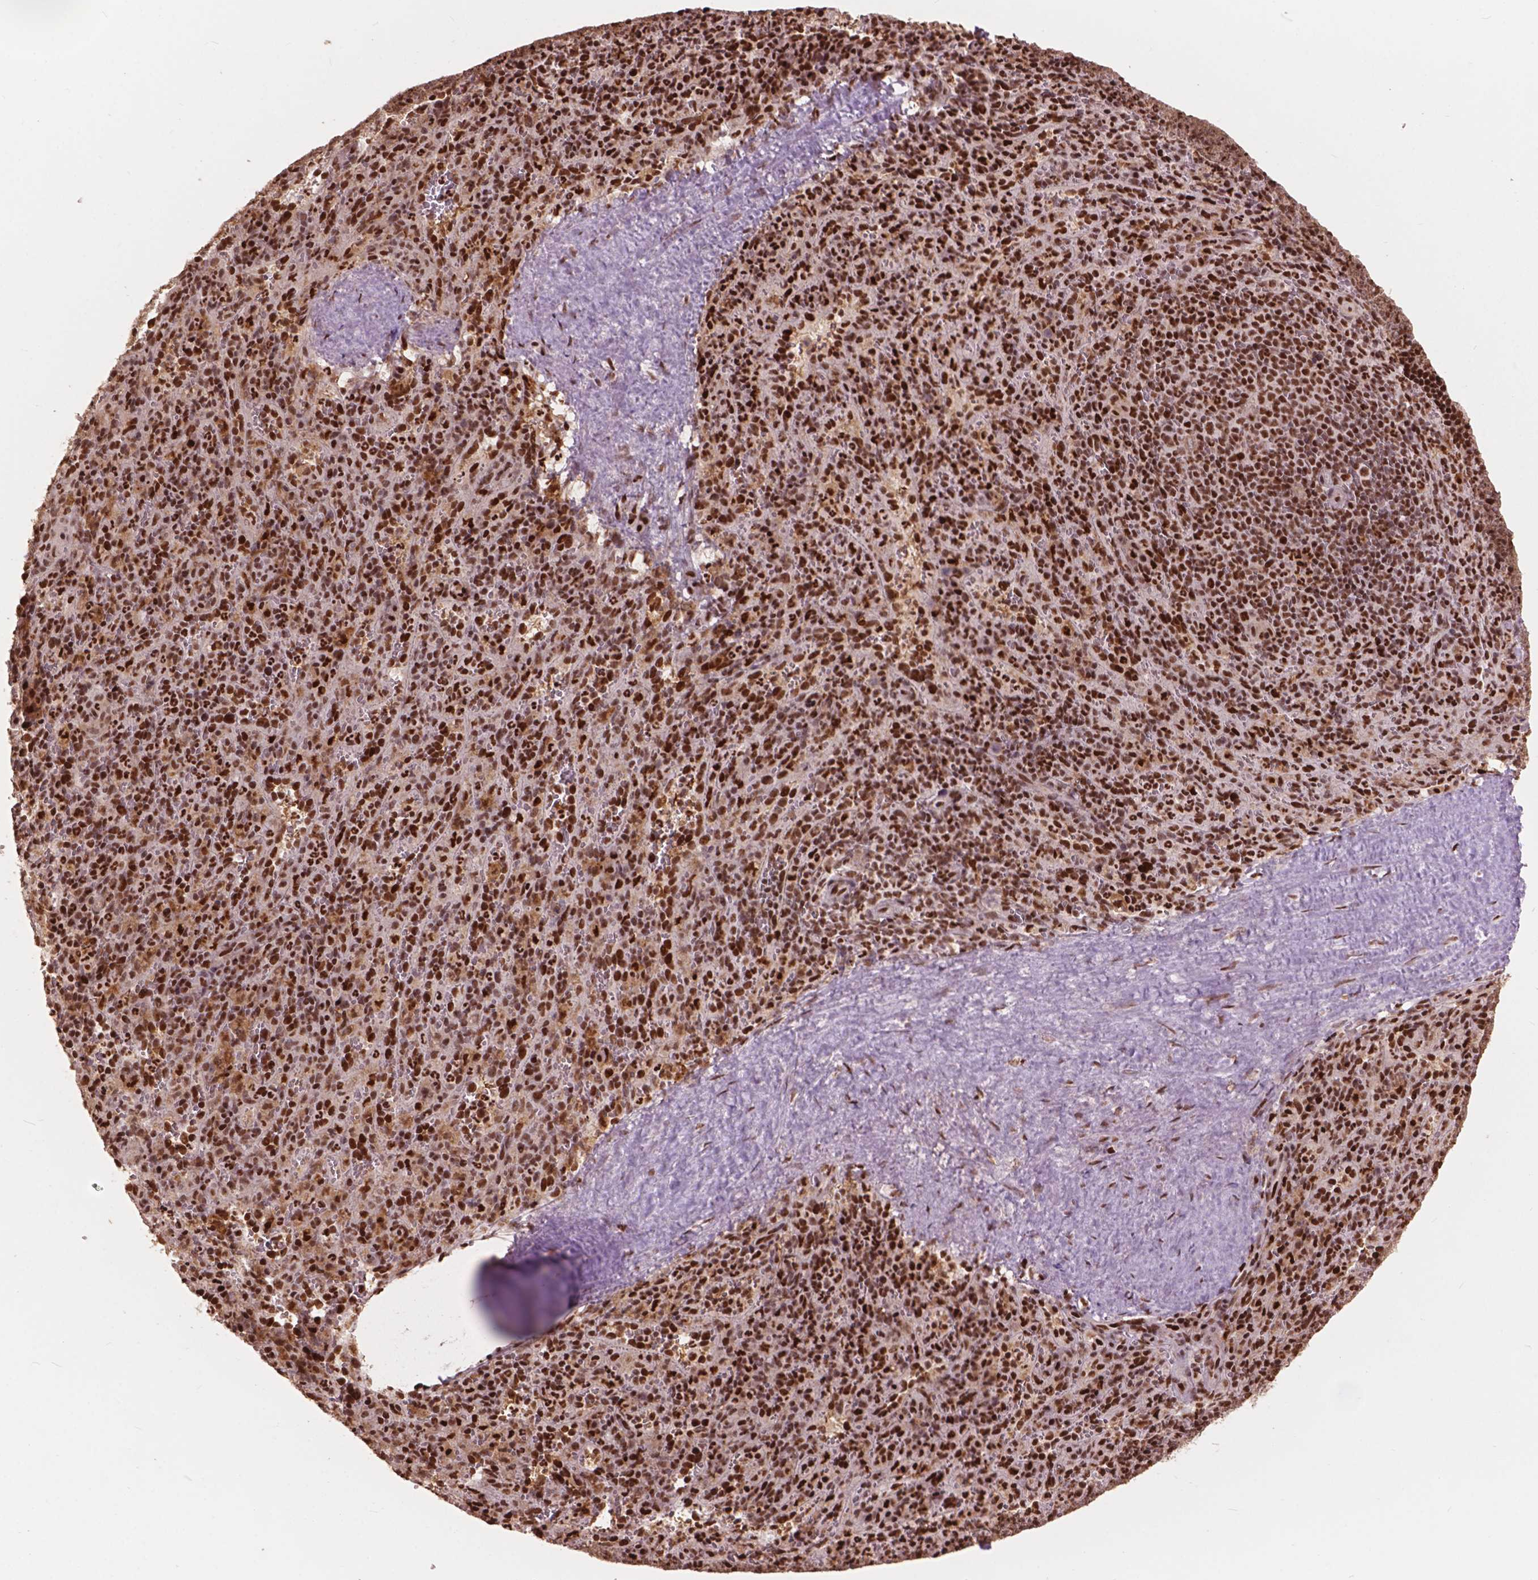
{"staining": {"intensity": "strong", "quantity": ">75%", "location": "nuclear"}, "tissue": "spleen", "cell_type": "Cells in red pulp", "image_type": "normal", "snomed": [{"axis": "morphology", "description": "Normal tissue, NOS"}, {"axis": "topography", "description": "Spleen"}], "caption": "A micrograph of human spleen stained for a protein displays strong nuclear brown staining in cells in red pulp.", "gene": "ANP32A", "patient": {"sex": "male", "age": 57}}